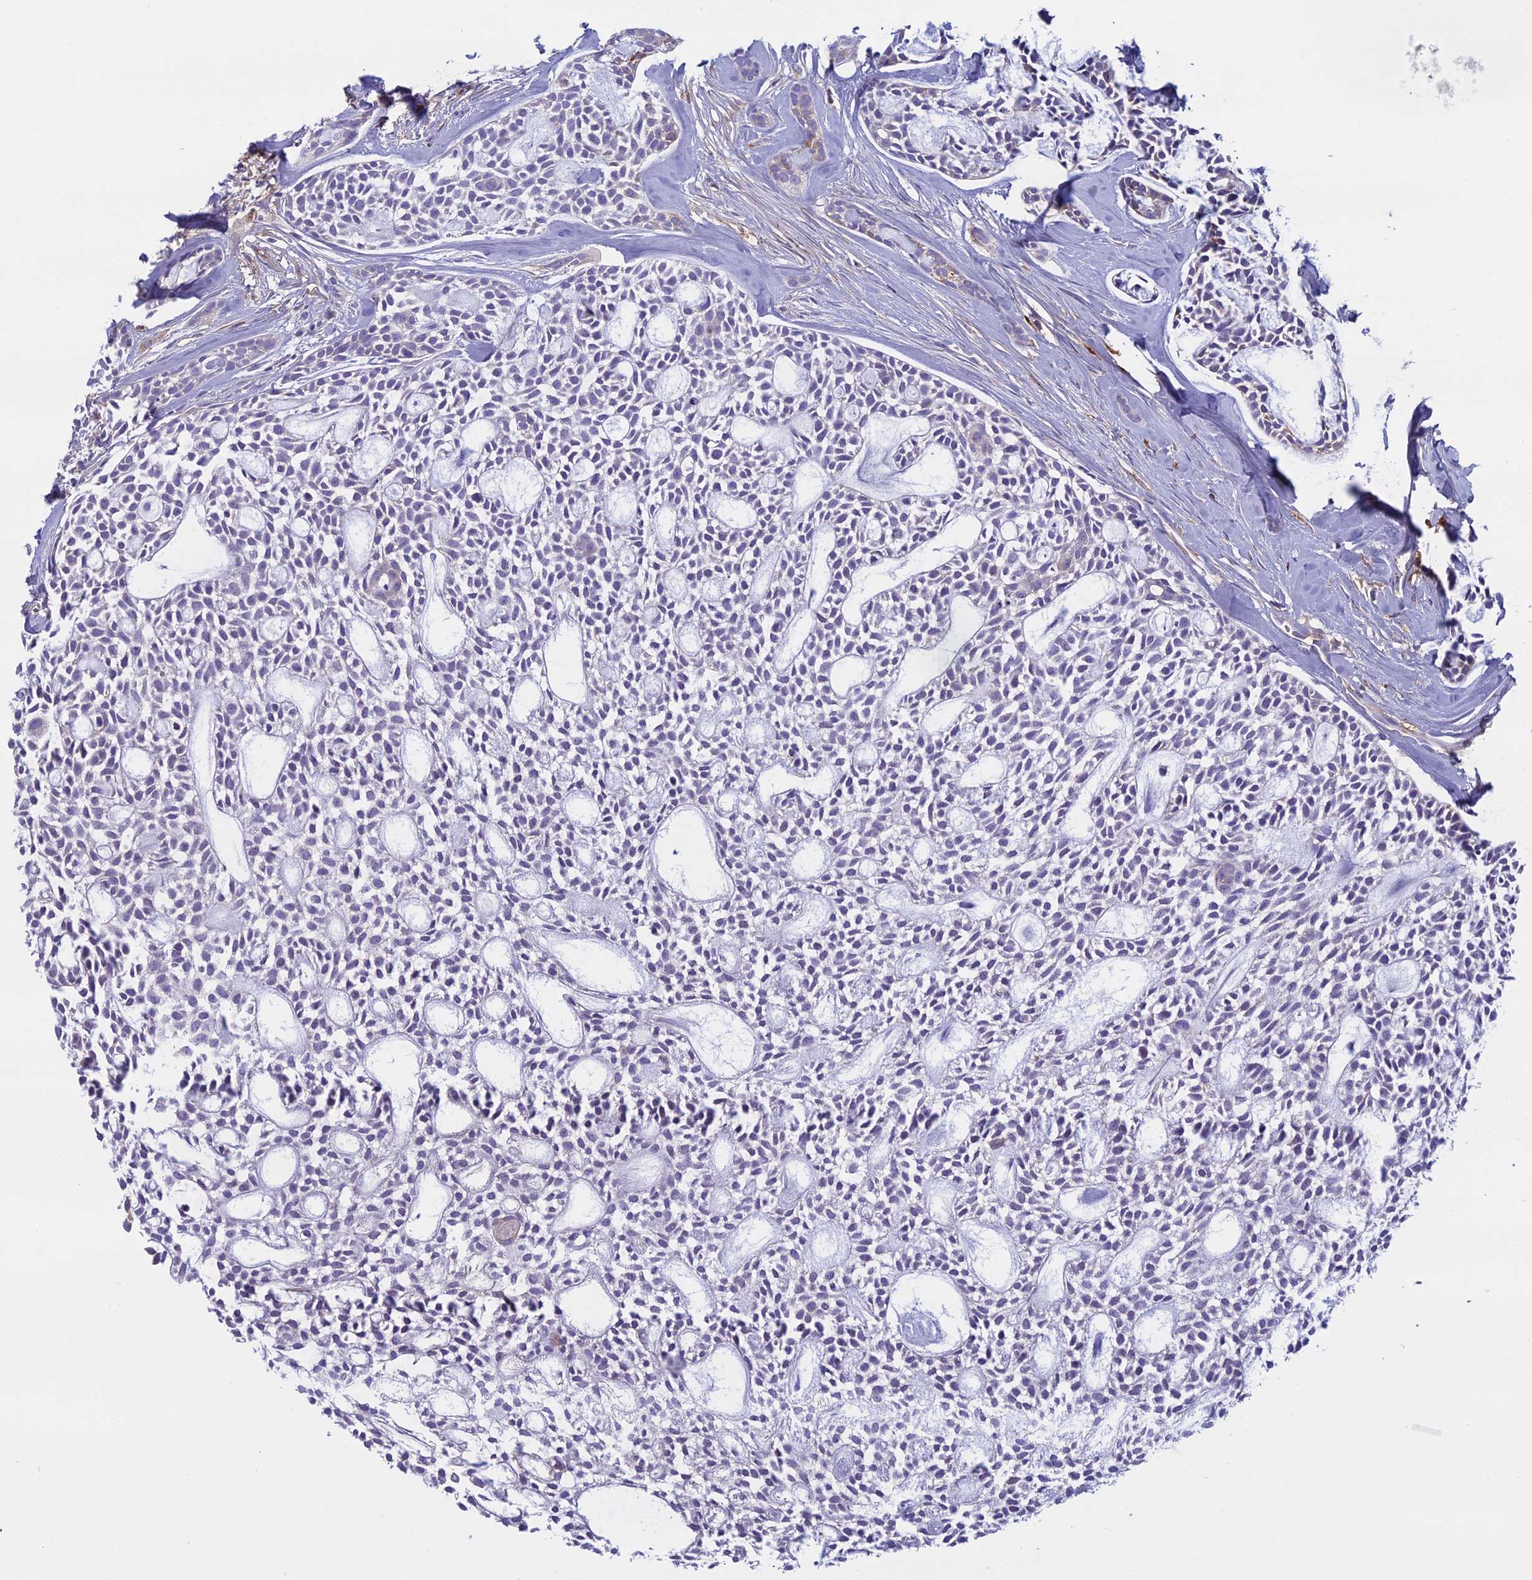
{"staining": {"intensity": "negative", "quantity": "none", "location": "none"}, "tissue": "head and neck cancer", "cell_type": "Tumor cells", "image_type": "cancer", "snomed": [{"axis": "morphology", "description": "Adenocarcinoma, NOS"}, {"axis": "topography", "description": "Subcutis"}, {"axis": "topography", "description": "Head-Neck"}], "caption": "Protein analysis of head and neck cancer (adenocarcinoma) demonstrates no significant positivity in tumor cells. Nuclei are stained in blue.", "gene": "DCTN5", "patient": {"sex": "female", "age": 73}}